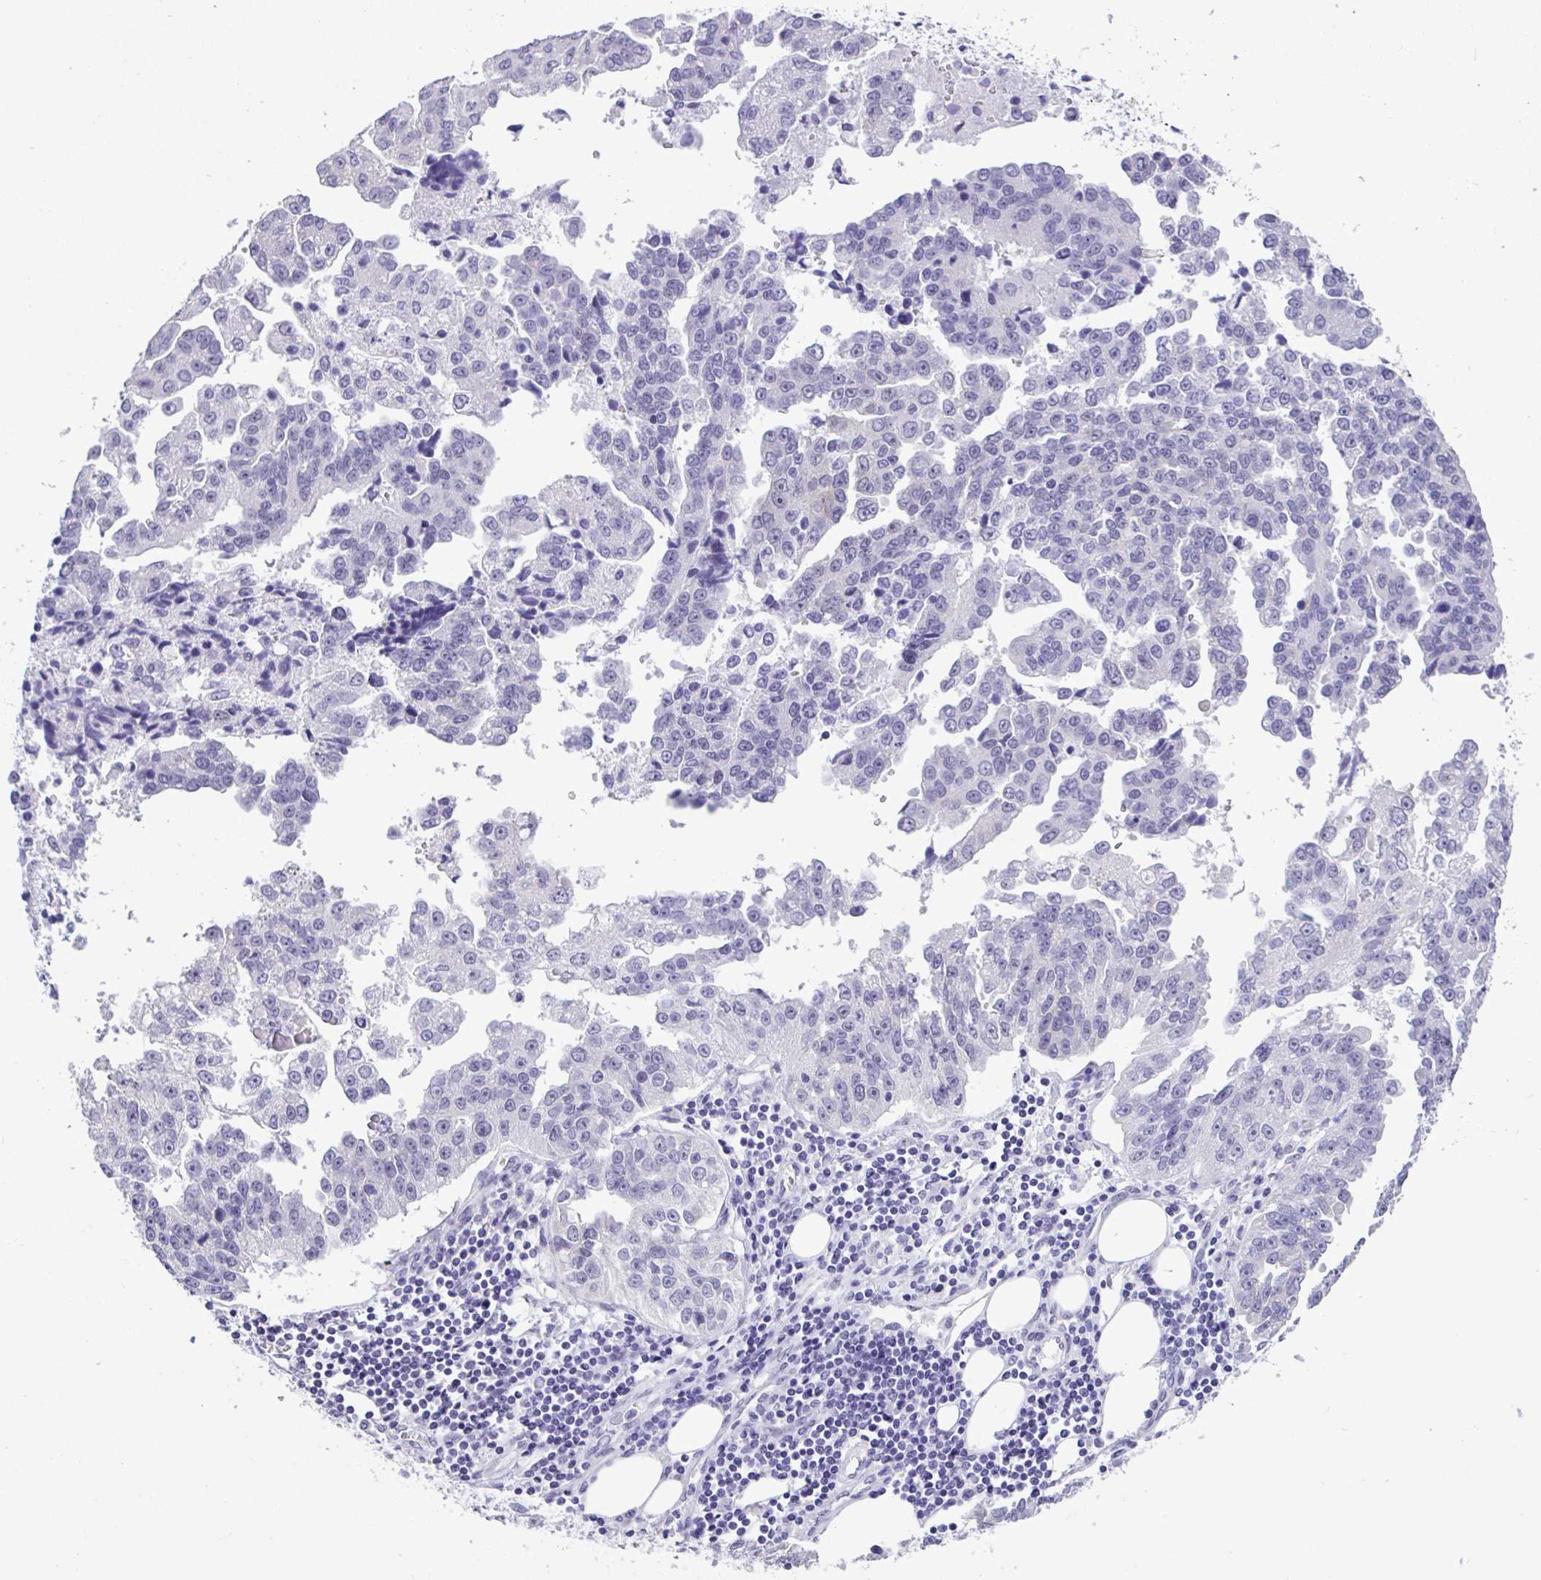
{"staining": {"intensity": "negative", "quantity": "none", "location": "none"}, "tissue": "ovarian cancer", "cell_type": "Tumor cells", "image_type": "cancer", "snomed": [{"axis": "morphology", "description": "Cystadenocarcinoma, serous, NOS"}, {"axis": "topography", "description": "Ovary"}], "caption": "The micrograph displays no staining of tumor cells in ovarian cancer (serous cystadenocarcinoma). (DAB (3,3'-diaminobenzidine) IHC visualized using brightfield microscopy, high magnification).", "gene": "YBX2", "patient": {"sex": "female", "age": 75}}